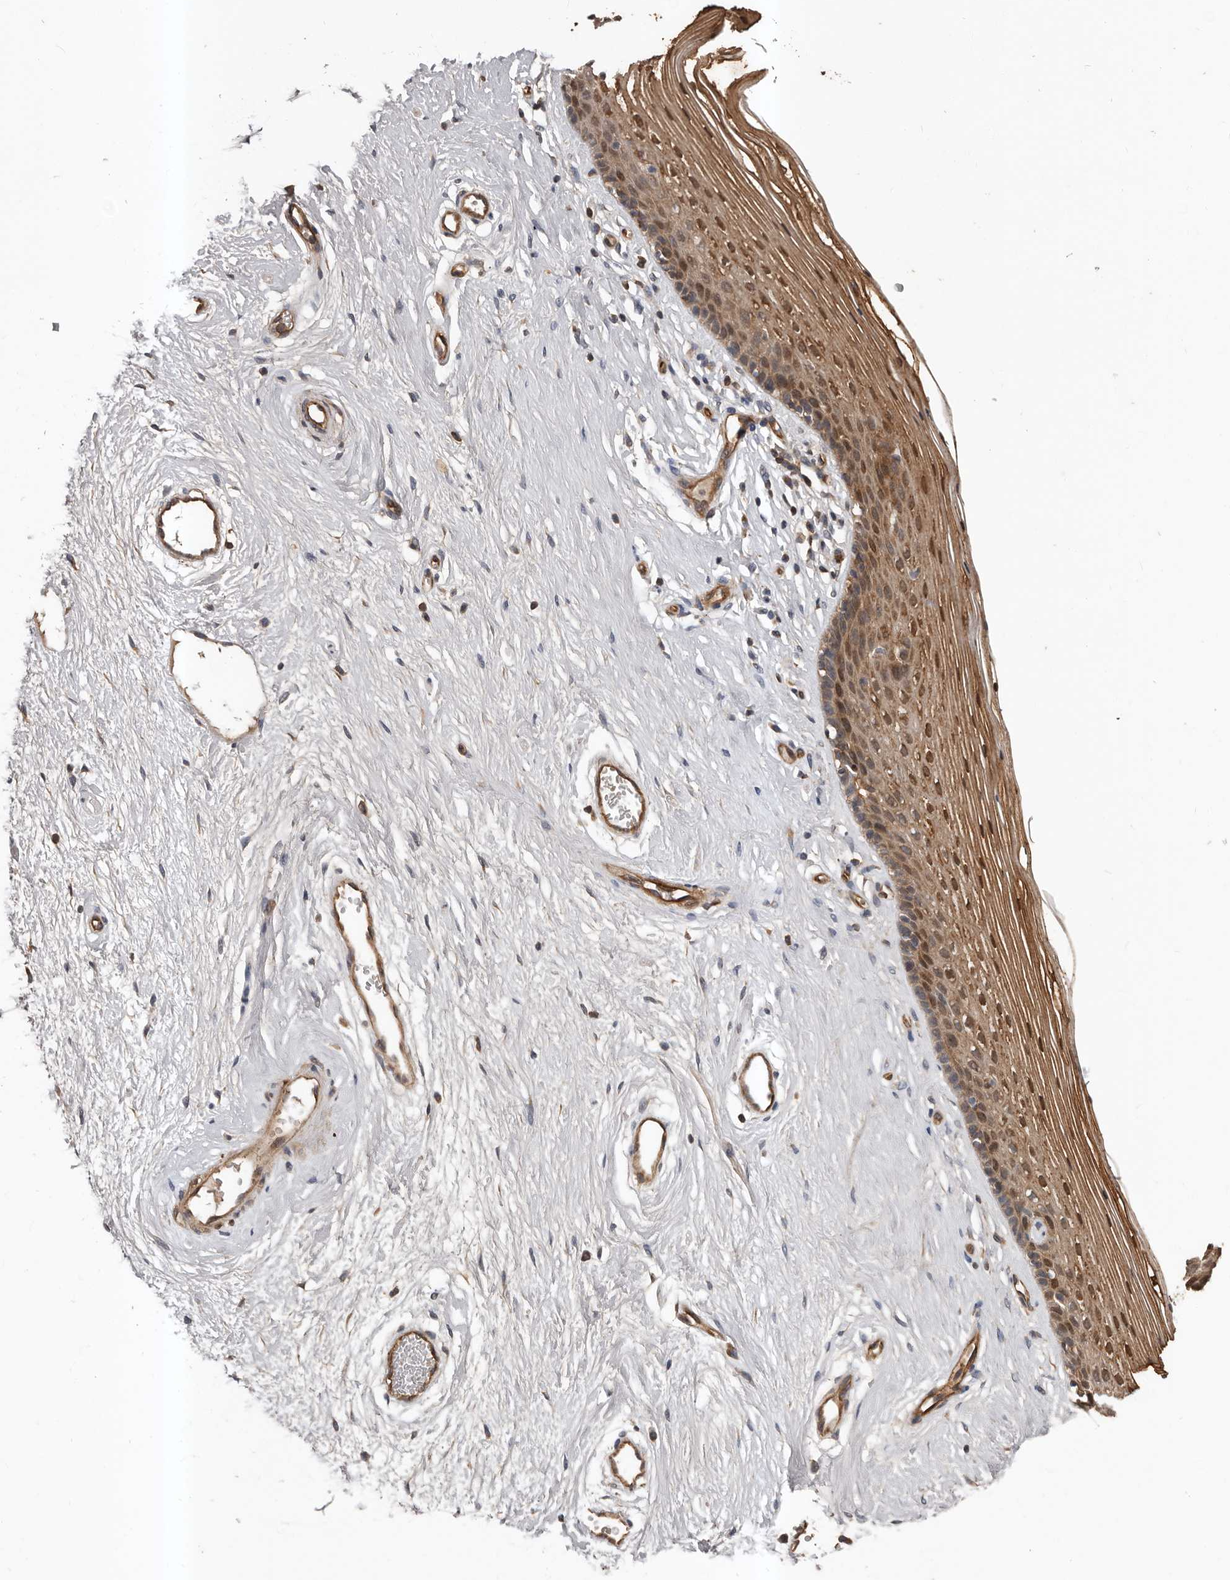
{"staining": {"intensity": "moderate", "quantity": ">75%", "location": "cytoplasmic/membranous,nuclear"}, "tissue": "vagina", "cell_type": "Squamous epithelial cells", "image_type": "normal", "snomed": [{"axis": "morphology", "description": "Normal tissue, NOS"}, {"axis": "topography", "description": "Vagina"}], "caption": "Immunohistochemical staining of unremarkable vagina demonstrates medium levels of moderate cytoplasmic/membranous,nuclear positivity in approximately >75% of squamous epithelial cells. The staining is performed using DAB brown chromogen to label protein expression. The nuclei are counter-stained blue using hematoxylin.", "gene": "PNRC2", "patient": {"sex": "female", "age": 46}}